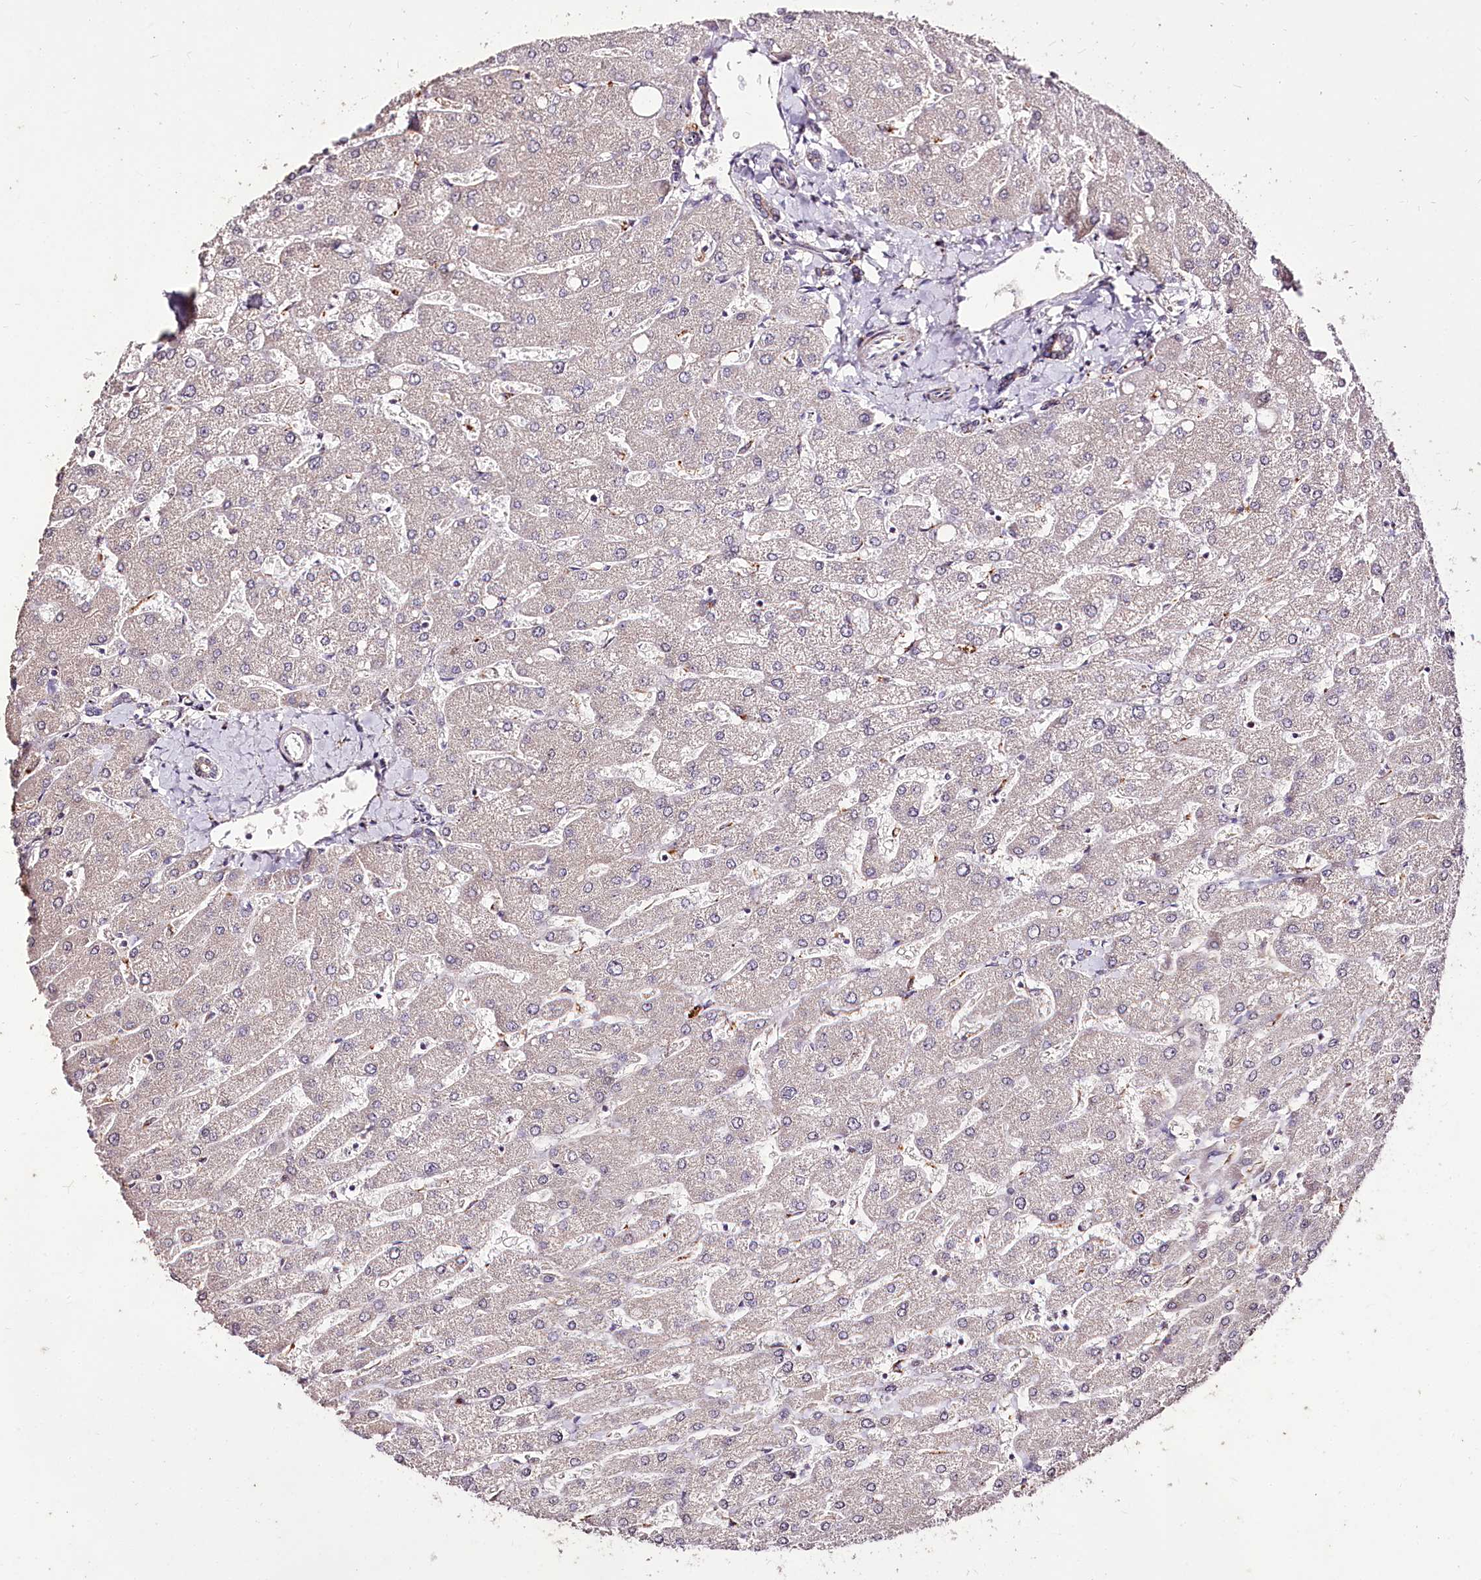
{"staining": {"intensity": "negative", "quantity": "none", "location": "none"}, "tissue": "liver", "cell_type": "Cholangiocytes", "image_type": "normal", "snomed": [{"axis": "morphology", "description": "Normal tissue, NOS"}, {"axis": "topography", "description": "Liver"}], "caption": "DAB (3,3'-diaminobenzidine) immunohistochemical staining of normal liver displays no significant positivity in cholangiocytes. (DAB IHC visualized using brightfield microscopy, high magnification).", "gene": "CARD19", "patient": {"sex": "male", "age": 55}}